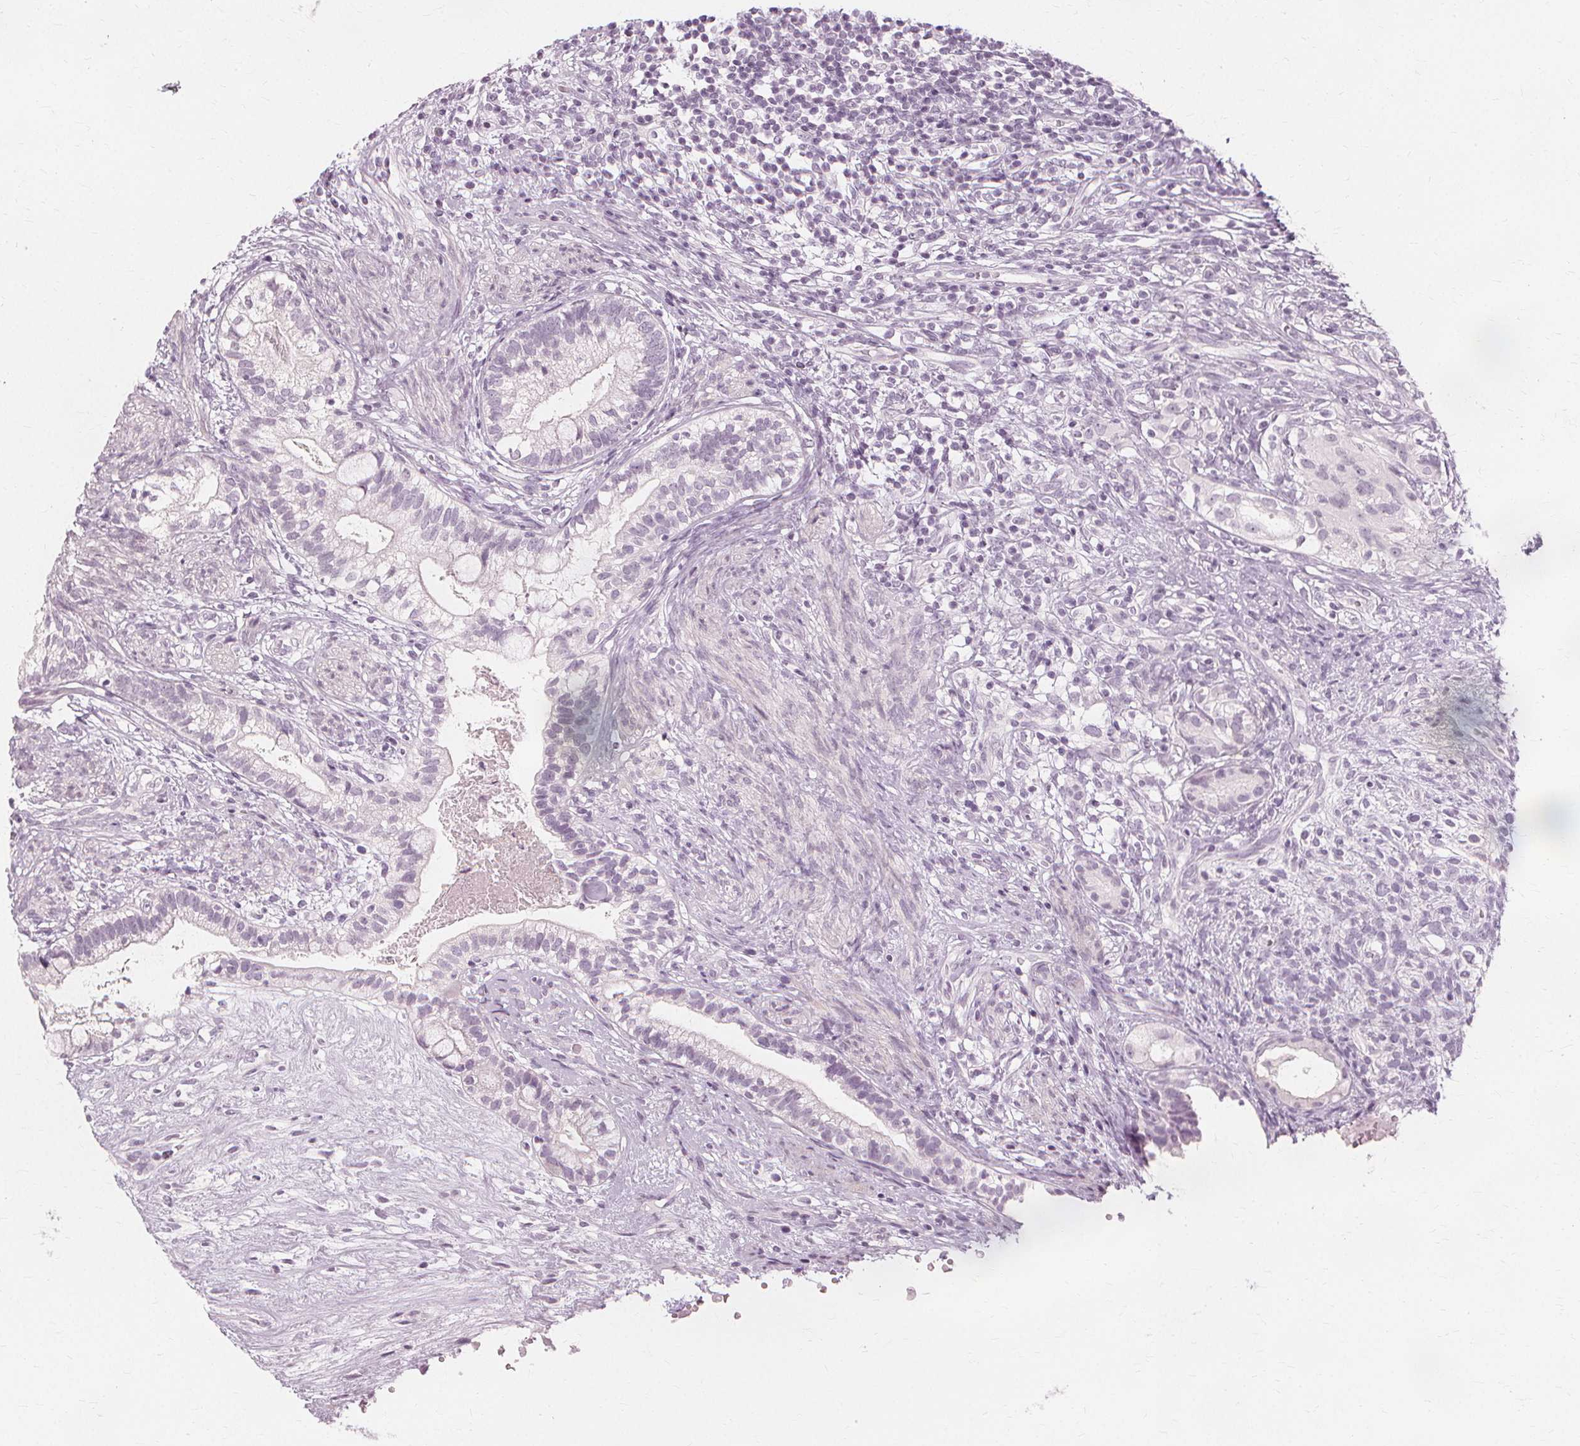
{"staining": {"intensity": "negative", "quantity": "none", "location": "none"}, "tissue": "testis cancer", "cell_type": "Tumor cells", "image_type": "cancer", "snomed": [{"axis": "morphology", "description": "Seminoma, NOS"}, {"axis": "morphology", "description": "Carcinoma, Embryonal, NOS"}, {"axis": "topography", "description": "Testis"}], "caption": "Immunohistochemical staining of human testis embryonal carcinoma shows no significant positivity in tumor cells.", "gene": "NXPE1", "patient": {"sex": "male", "age": 41}}